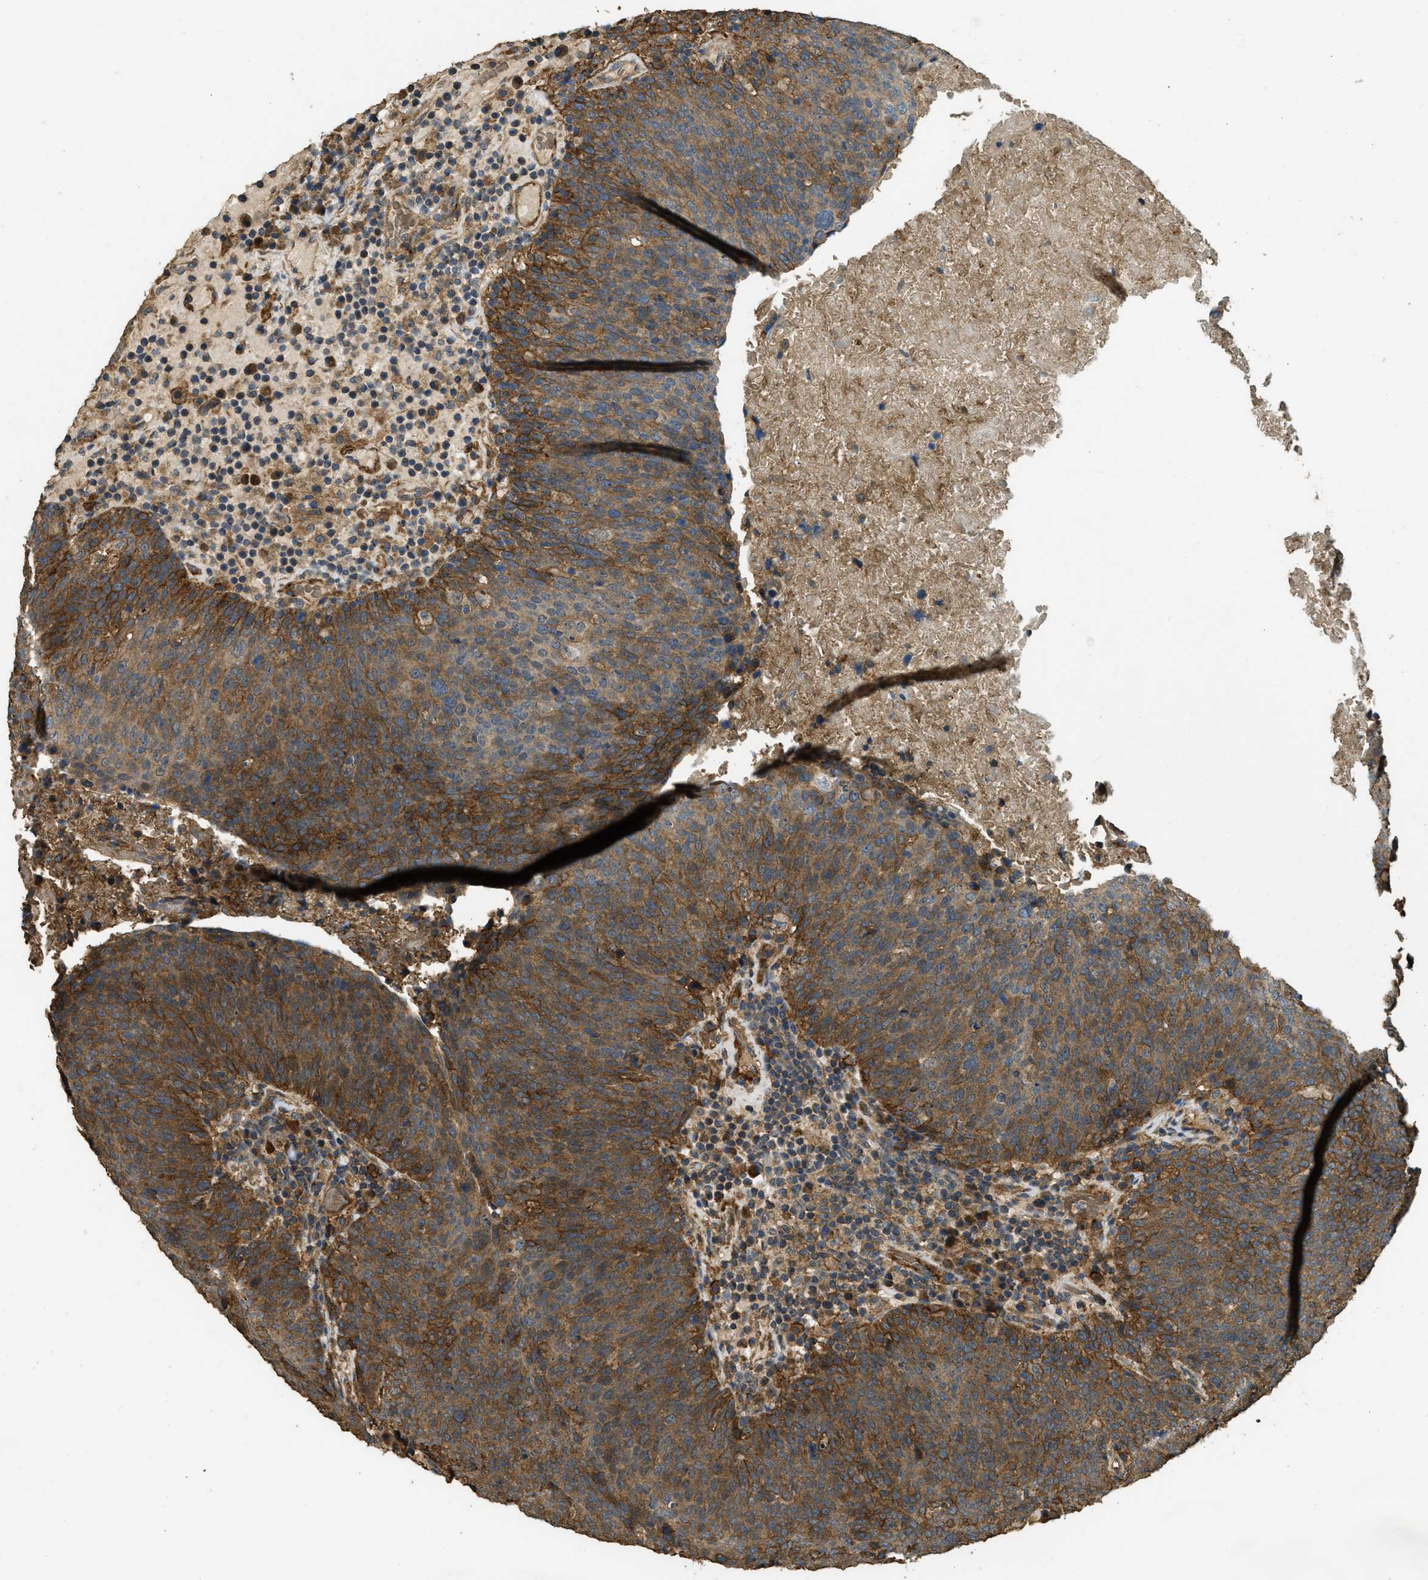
{"staining": {"intensity": "moderate", "quantity": ">75%", "location": "cytoplasmic/membranous"}, "tissue": "head and neck cancer", "cell_type": "Tumor cells", "image_type": "cancer", "snomed": [{"axis": "morphology", "description": "Squamous cell carcinoma, NOS"}, {"axis": "morphology", "description": "Squamous cell carcinoma, metastatic, NOS"}, {"axis": "topography", "description": "Lymph node"}, {"axis": "topography", "description": "Head-Neck"}], "caption": "Protein expression by IHC exhibits moderate cytoplasmic/membranous positivity in about >75% of tumor cells in squamous cell carcinoma (head and neck).", "gene": "CD276", "patient": {"sex": "male", "age": 62}}